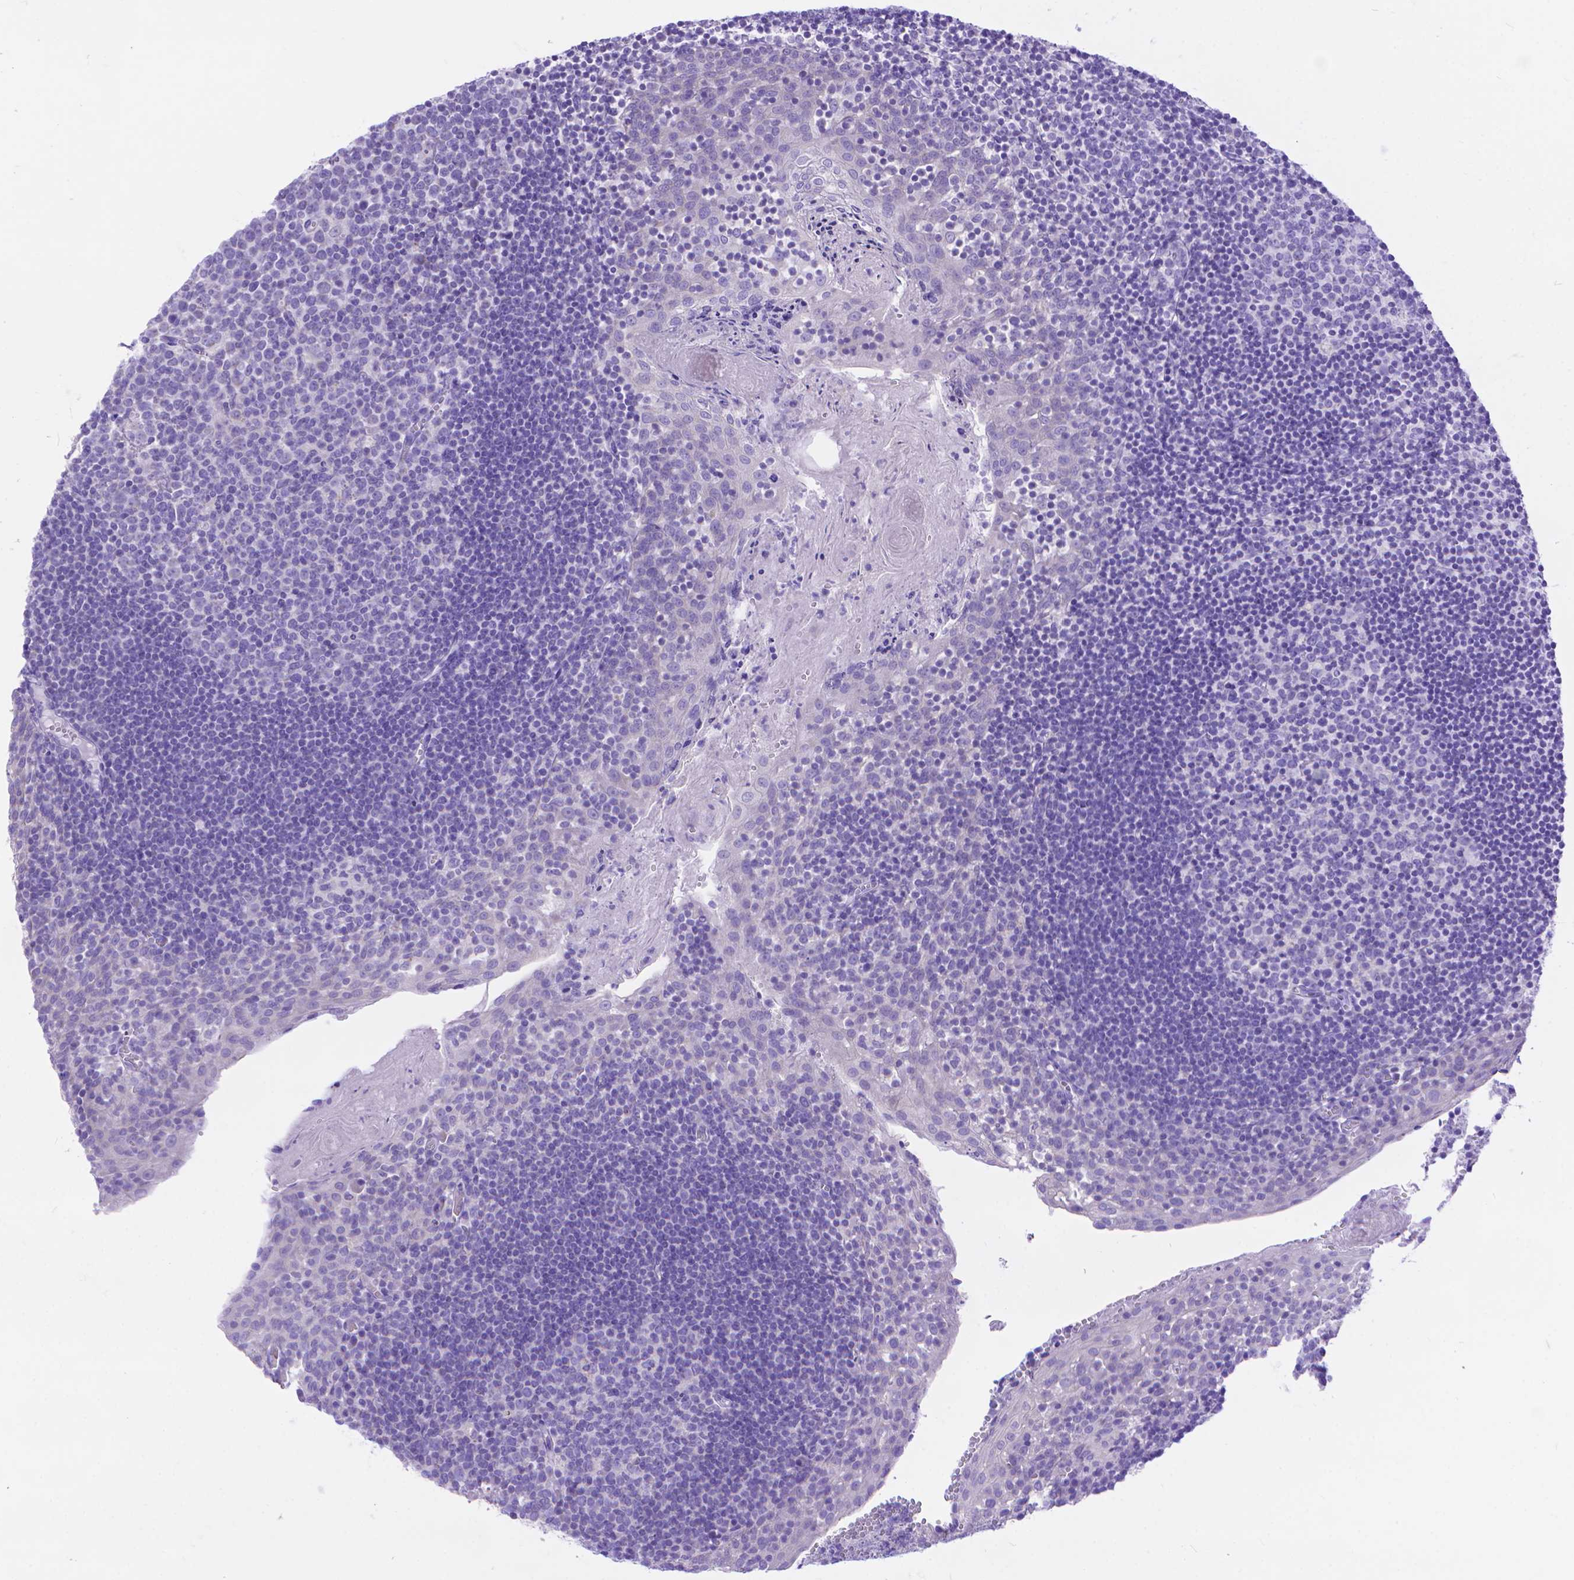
{"staining": {"intensity": "negative", "quantity": "none", "location": "none"}, "tissue": "lymph node", "cell_type": "Germinal center cells", "image_type": "normal", "snomed": [{"axis": "morphology", "description": "Normal tissue, NOS"}, {"axis": "topography", "description": "Lymph node"}], "caption": "Protein analysis of normal lymph node displays no significant expression in germinal center cells.", "gene": "DHRS2", "patient": {"sex": "female", "age": 21}}